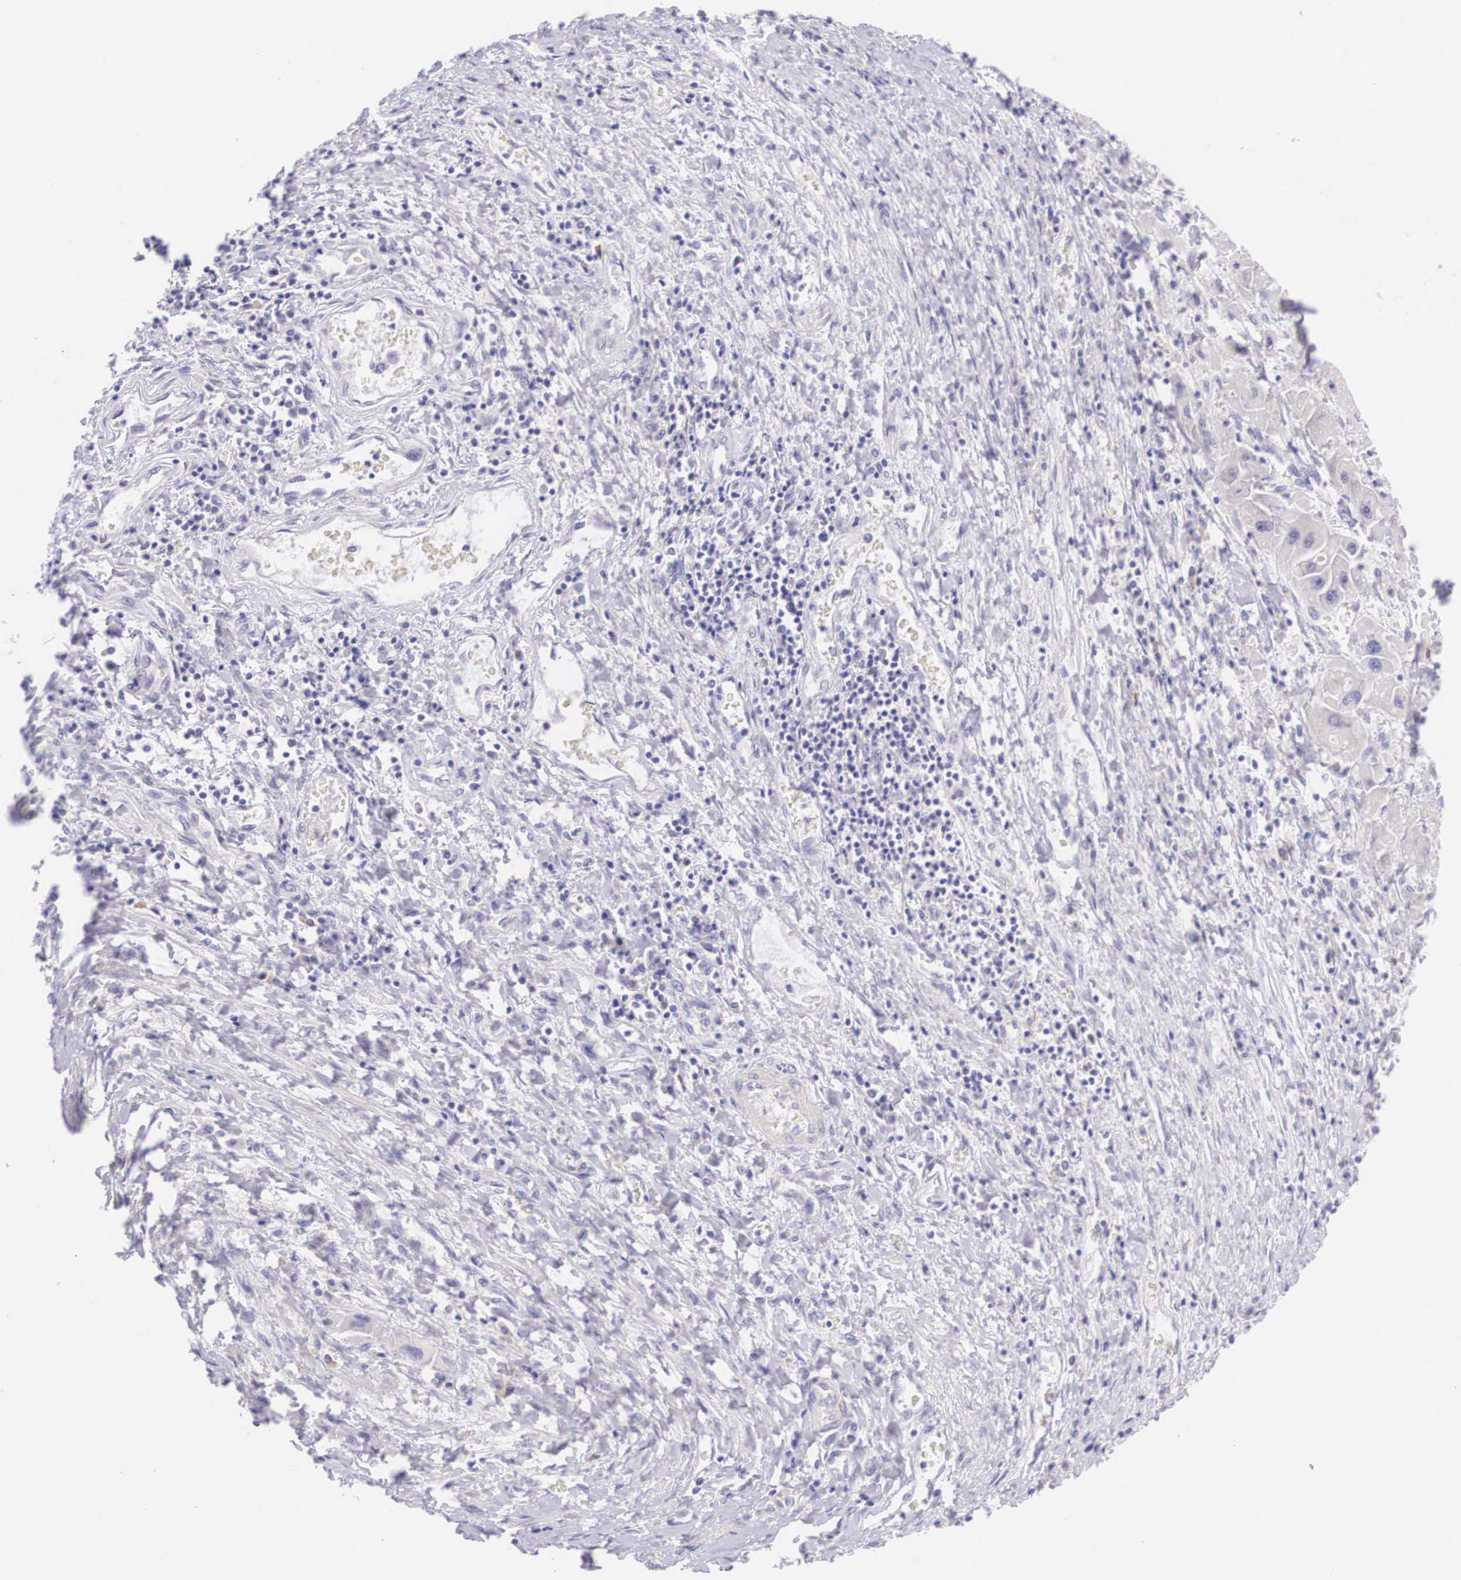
{"staining": {"intensity": "negative", "quantity": "none", "location": "none"}, "tissue": "liver cancer", "cell_type": "Tumor cells", "image_type": "cancer", "snomed": [{"axis": "morphology", "description": "Carcinoma, Hepatocellular, NOS"}, {"axis": "topography", "description": "Liver"}], "caption": "DAB immunohistochemical staining of human liver cancer reveals no significant positivity in tumor cells.", "gene": "BCL6", "patient": {"sex": "male", "age": 24}}